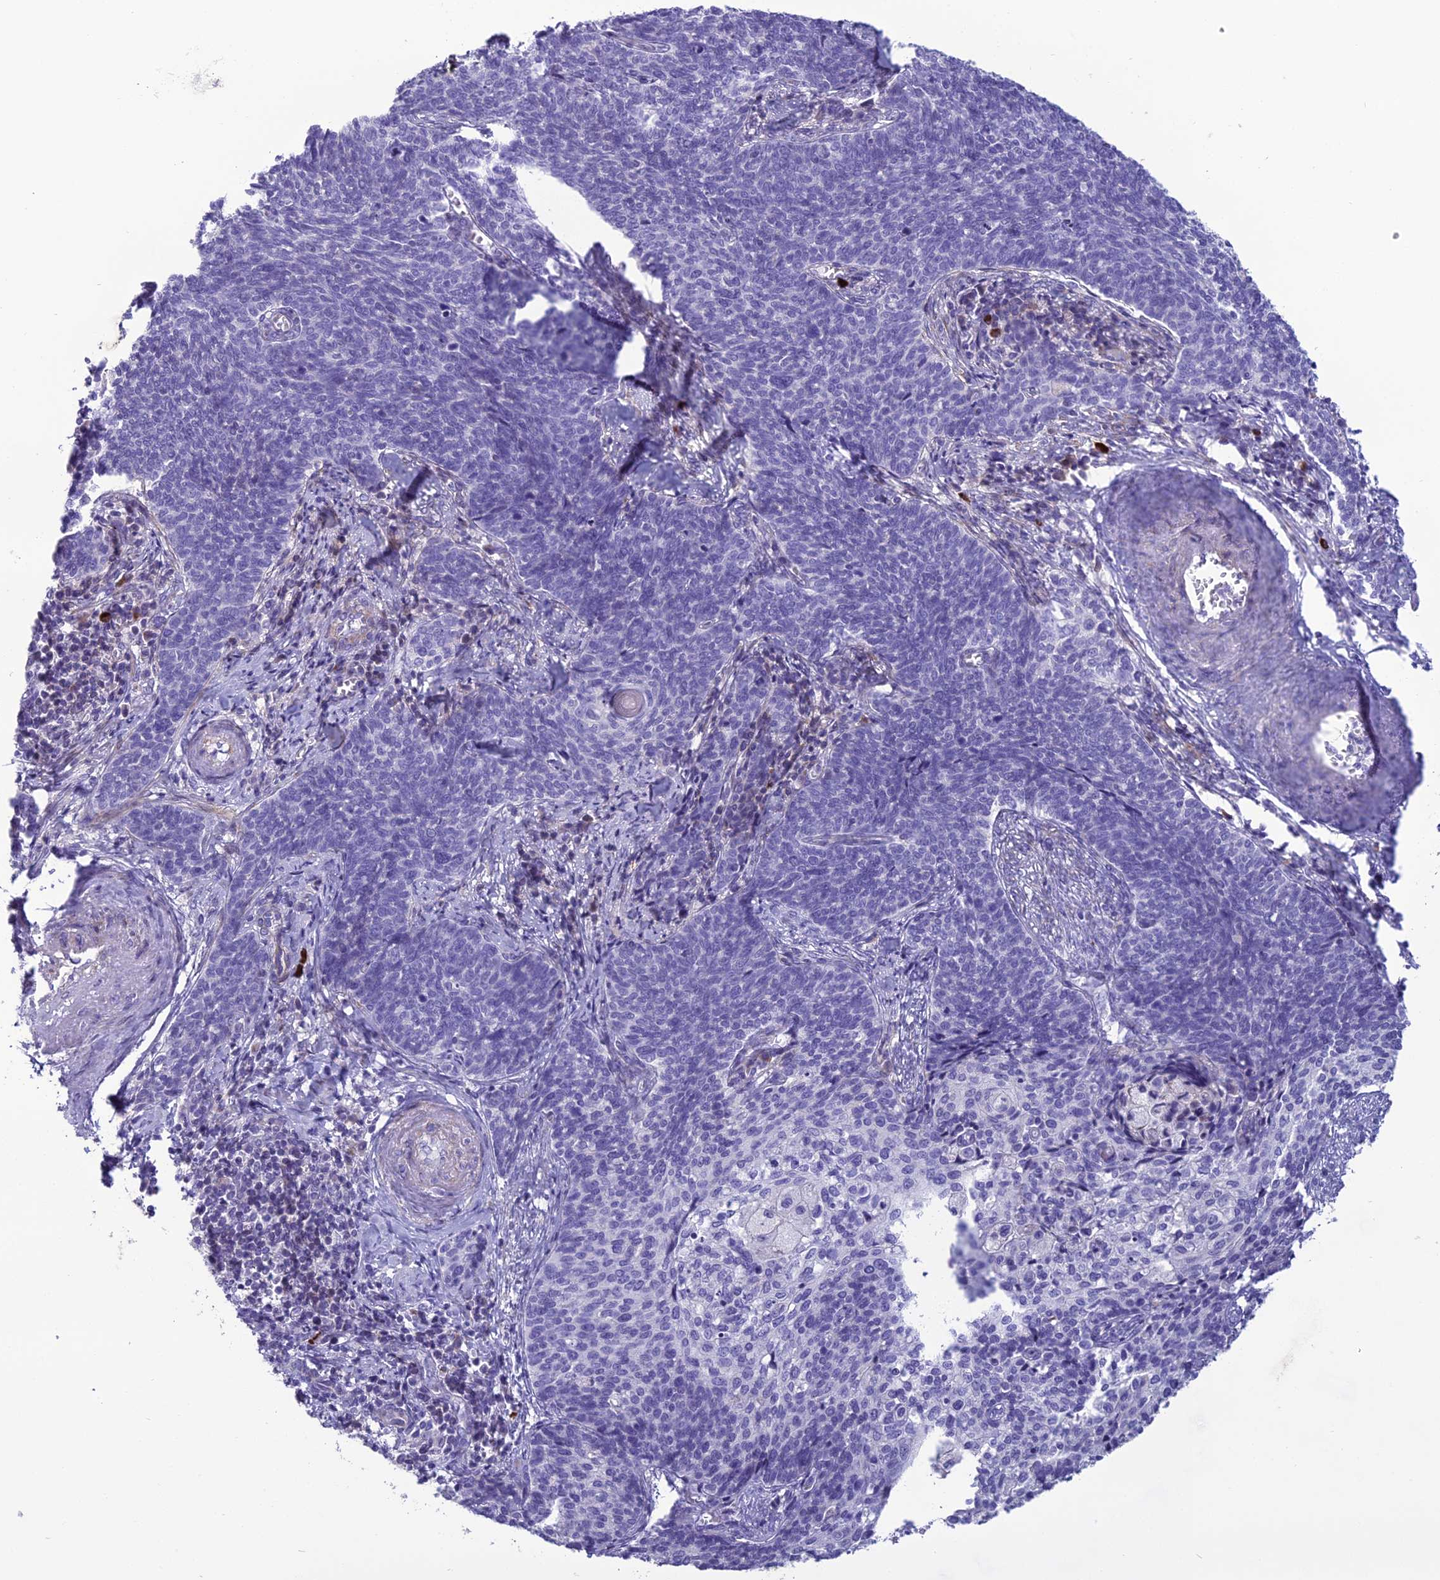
{"staining": {"intensity": "negative", "quantity": "none", "location": "none"}, "tissue": "cervical cancer", "cell_type": "Tumor cells", "image_type": "cancer", "snomed": [{"axis": "morphology", "description": "Squamous cell carcinoma, NOS"}, {"axis": "topography", "description": "Cervix"}], "caption": "Protein analysis of cervical cancer demonstrates no significant expression in tumor cells. The staining was performed using DAB (3,3'-diaminobenzidine) to visualize the protein expression in brown, while the nuclei were stained in blue with hematoxylin (Magnification: 20x).", "gene": "OR56B1", "patient": {"sex": "female", "age": 39}}